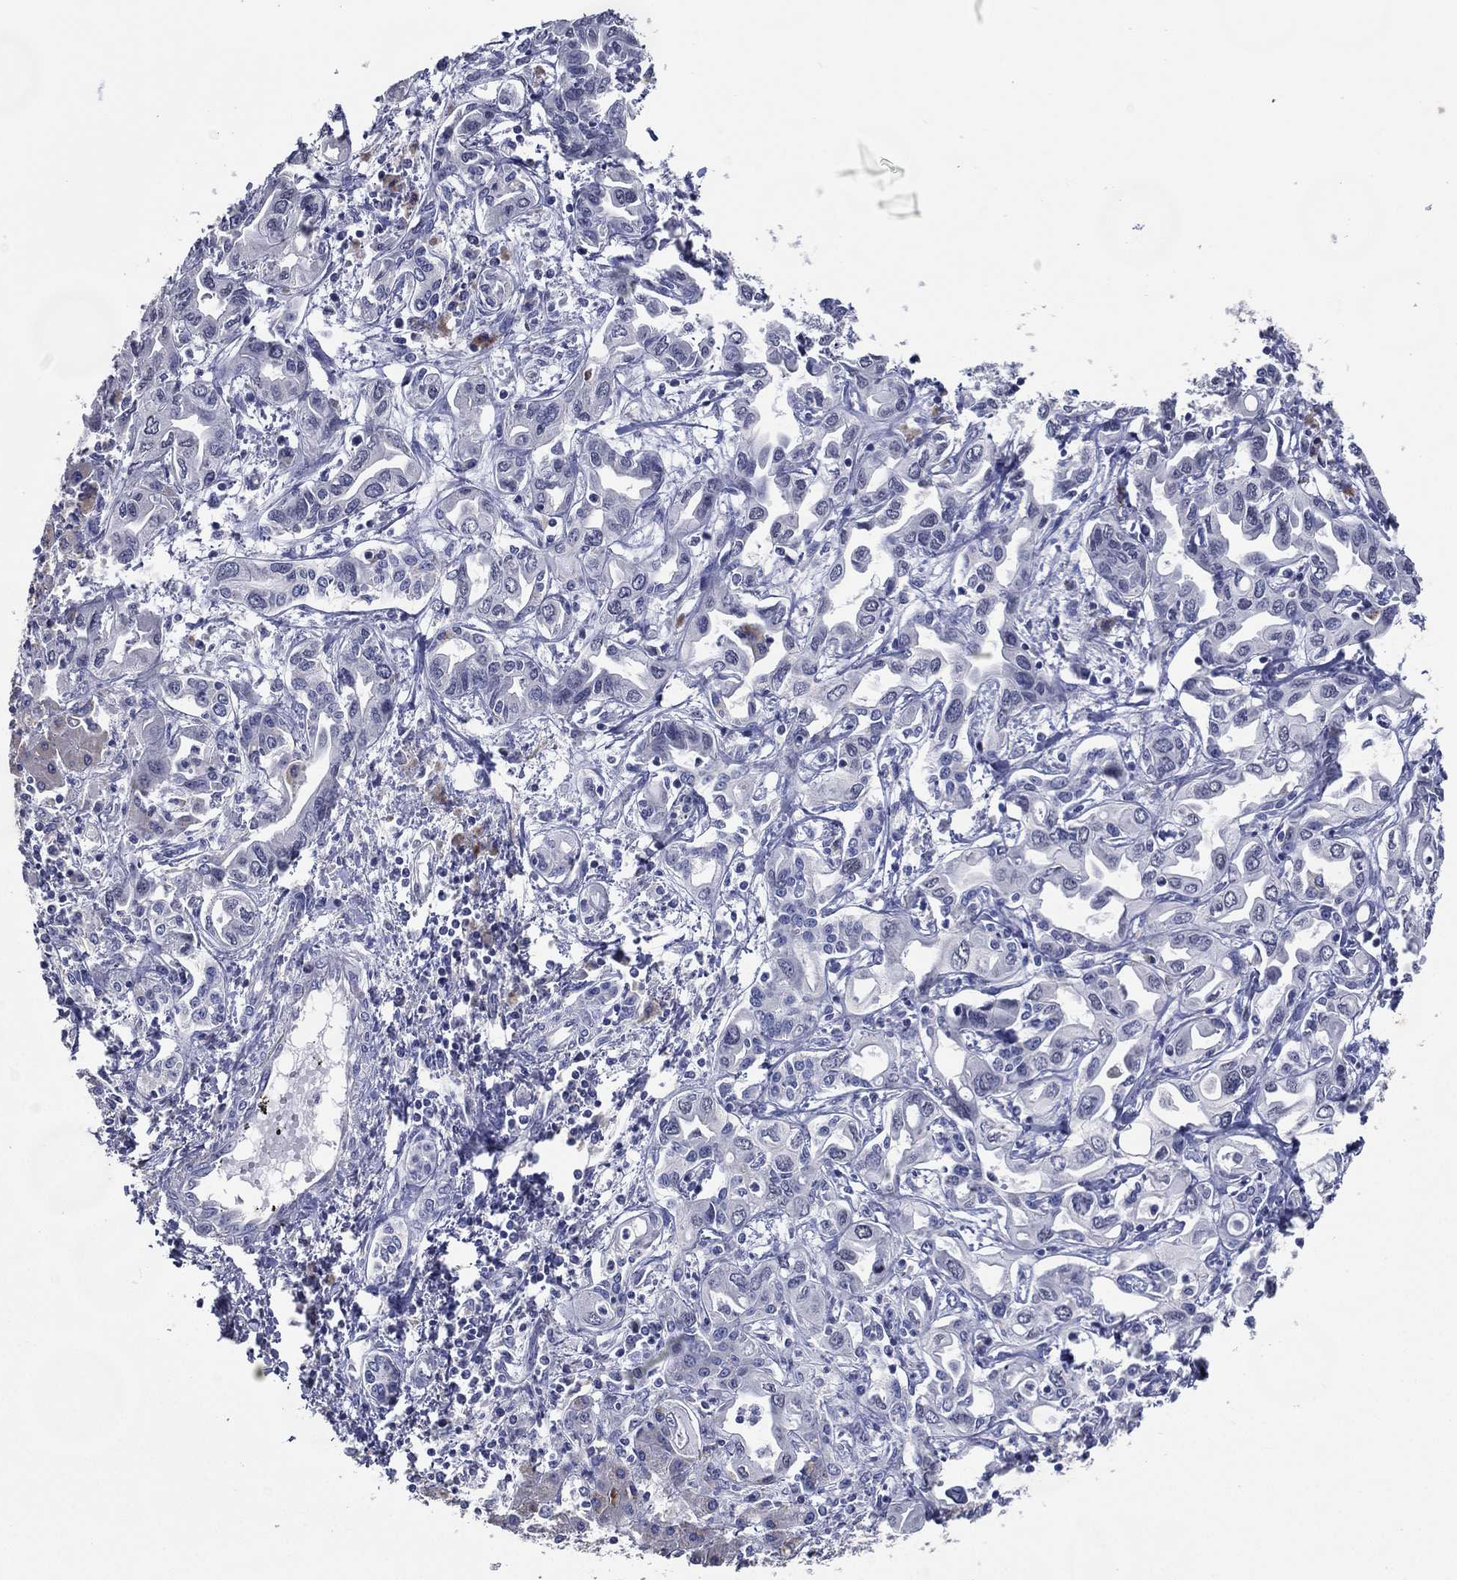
{"staining": {"intensity": "negative", "quantity": "none", "location": "none"}, "tissue": "liver cancer", "cell_type": "Tumor cells", "image_type": "cancer", "snomed": [{"axis": "morphology", "description": "Cholangiocarcinoma"}, {"axis": "topography", "description": "Liver"}], "caption": "Immunohistochemistry (IHC) micrograph of neoplastic tissue: human liver cancer stained with DAB (3,3'-diaminobenzidine) displays no significant protein staining in tumor cells. (Brightfield microscopy of DAB IHC at high magnification).", "gene": "TFAP2A", "patient": {"sex": "female", "age": 64}}